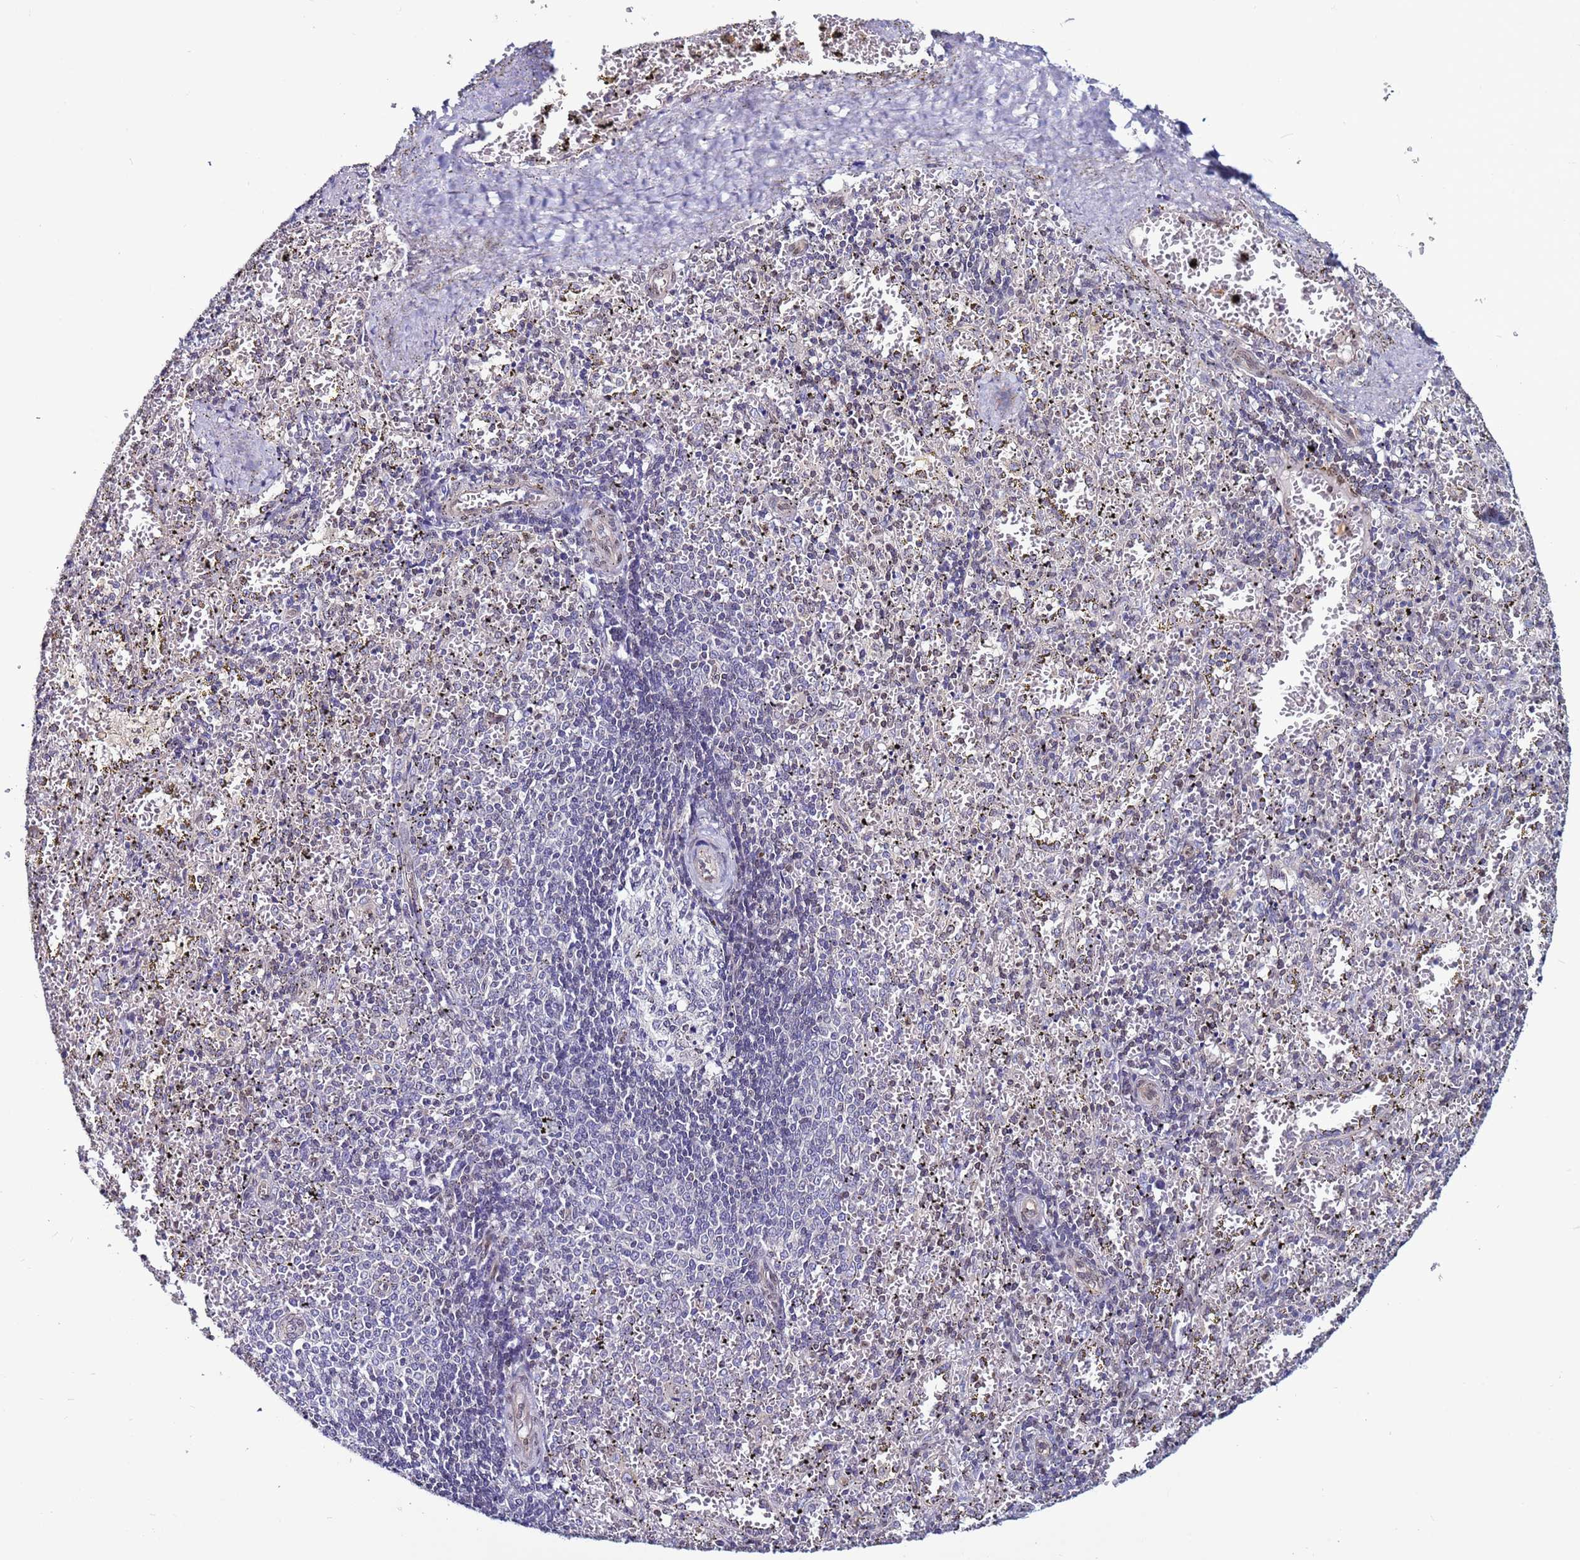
{"staining": {"intensity": "negative", "quantity": "none", "location": "none"}, "tissue": "spleen", "cell_type": "Cells in red pulp", "image_type": "normal", "snomed": [{"axis": "morphology", "description": "Normal tissue, NOS"}, {"axis": "topography", "description": "Spleen"}], "caption": "The image shows no significant expression in cells in red pulp of spleen. (DAB immunohistochemistry visualized using brightfield microscopy, high magnification).", "gene": "TRIM37", "patient": {"sex": "male", "age": 11}}